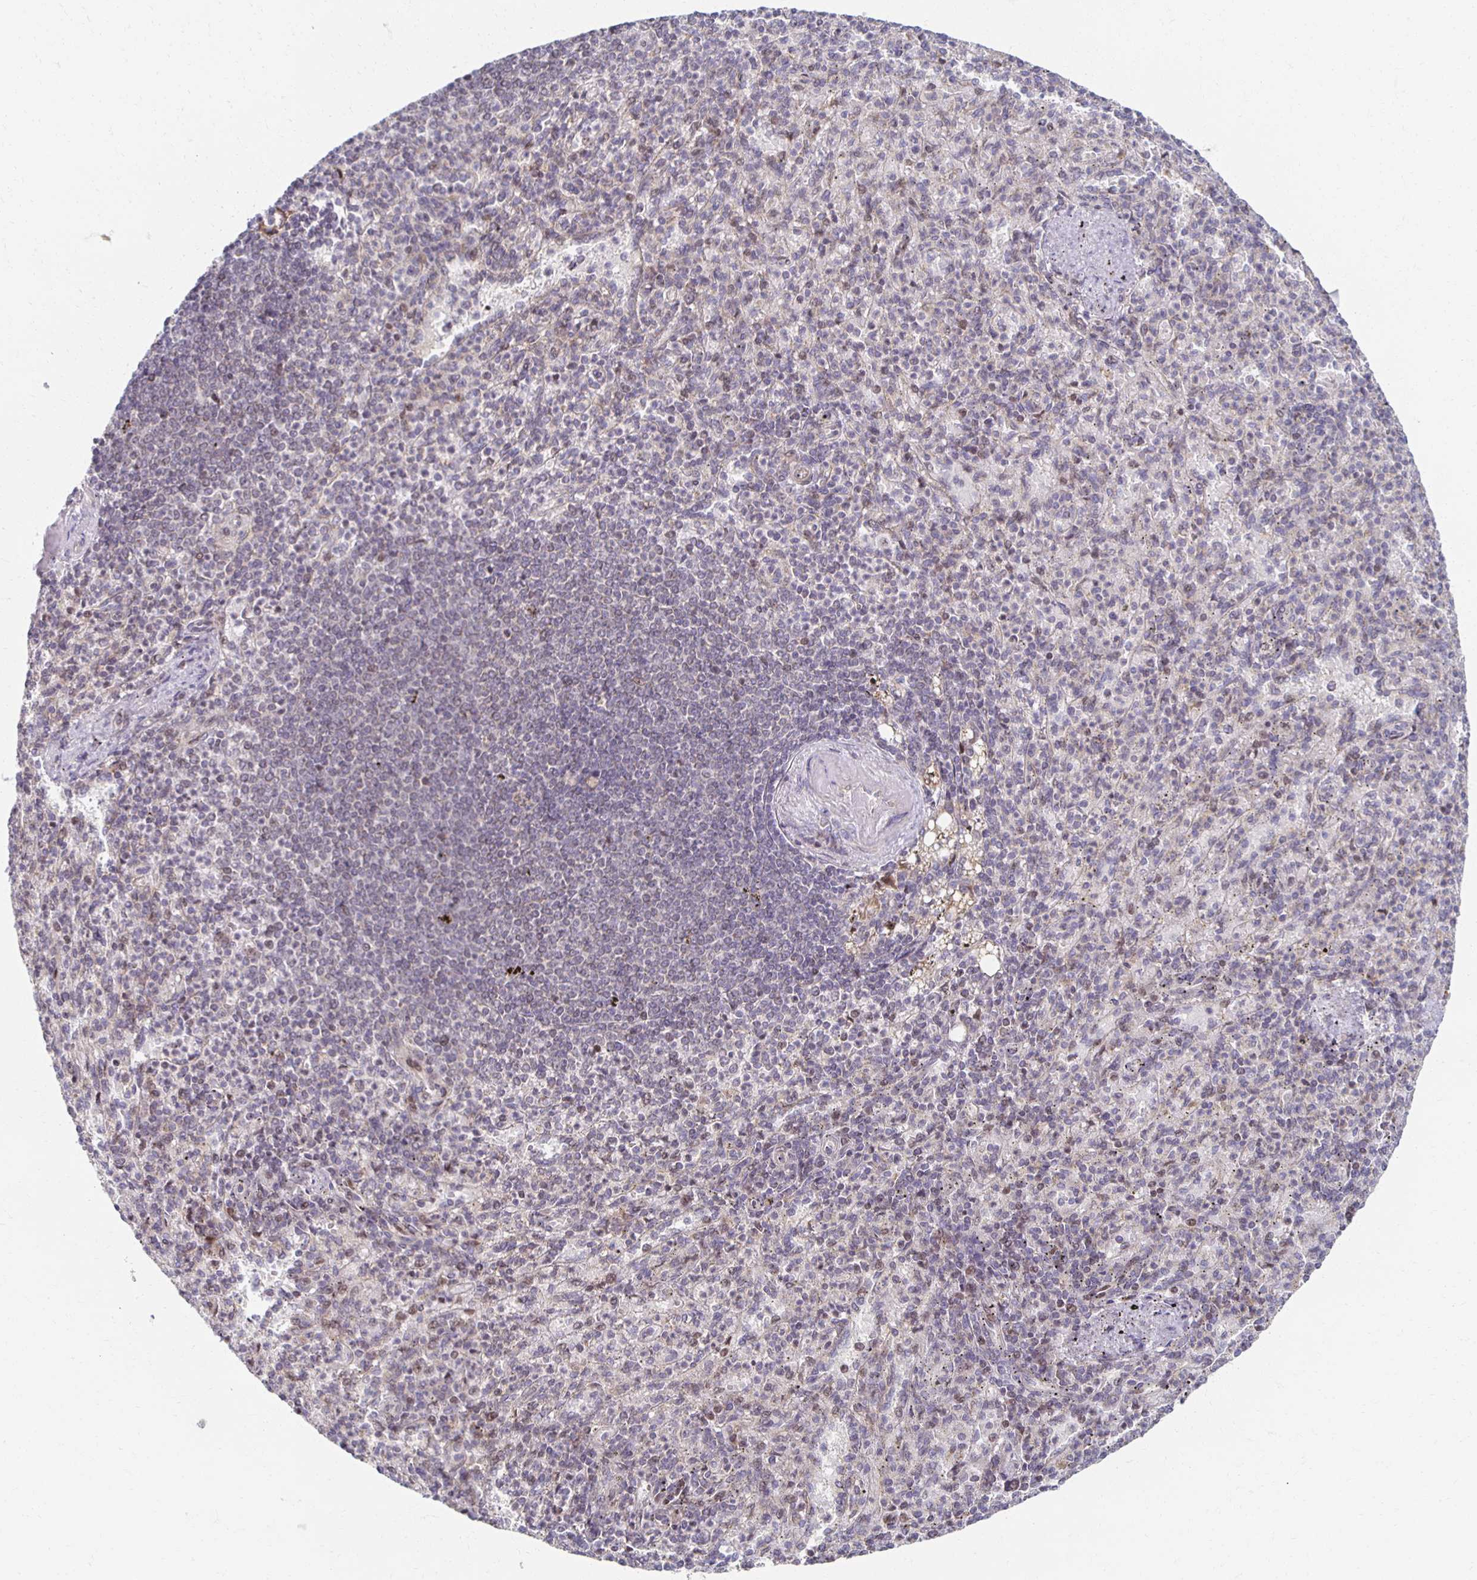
{"staining": {"intensity": "negative", "quantity": "none", "location": "none"}, "tissue": "spleen", "cell_type": "Cells in red pulp", "image_type": "normal", "snomed": [{"axis": "morphology", "description": "Normal tissue, NOS"}, {"axis": "topography", "description": "Spleen"}], "caption": "Immunohistochemistry (IHC) histopathology image of unremarkable spleen stained for a protein (brown), which reveals no positivity in cells in red pulp.", "gene": "HCFC1R1", "patient": {"sex": "female", "age": 74}}